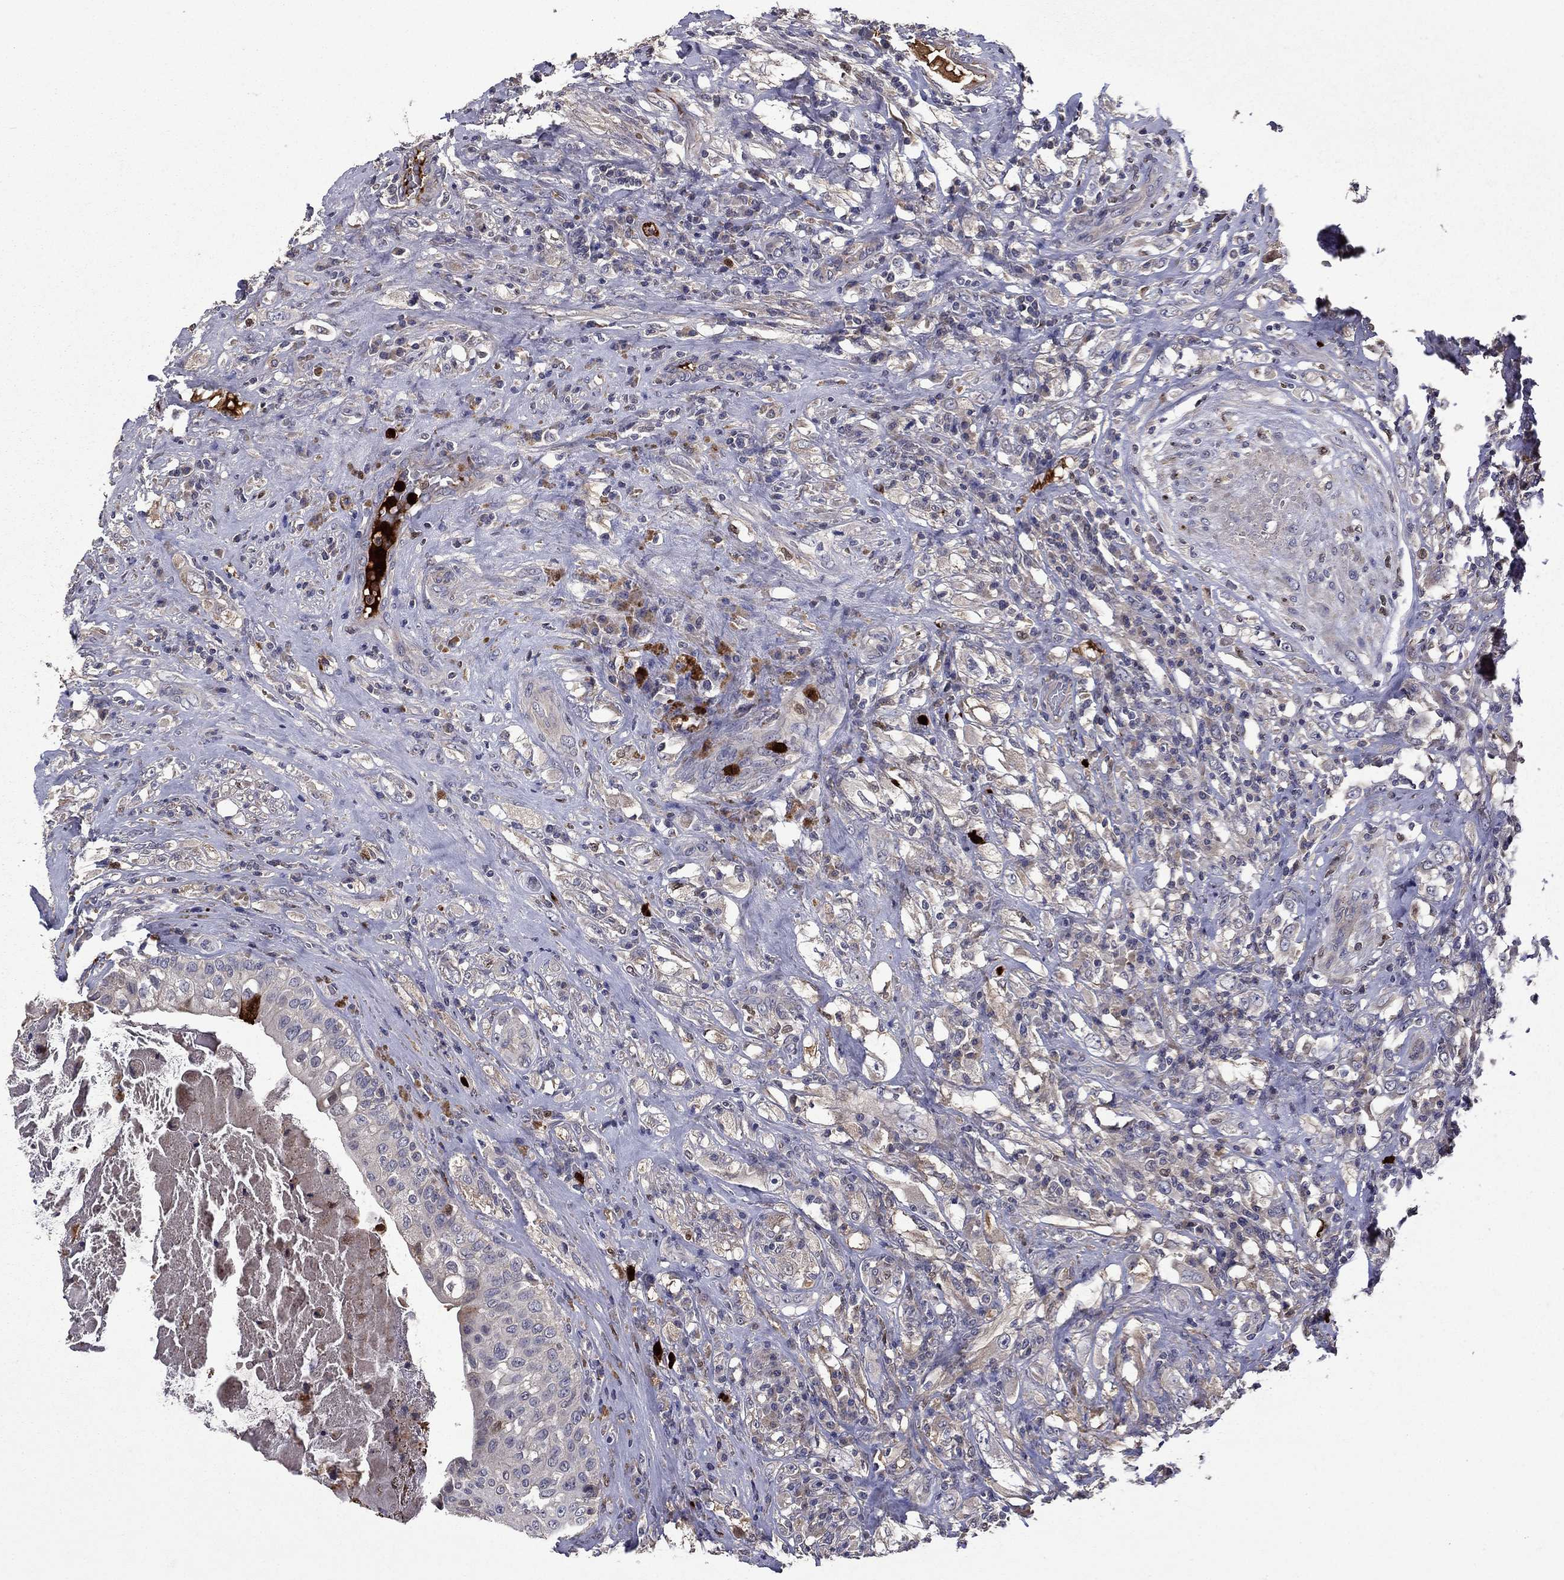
{"staining": {"intensity": "negative", "quantity": "none", "location": "none"}, "tissue": "testis cancer", "cell_type": "Tumor cells", "image_type": "cancer", "snomed": [{"axis": "morphology", "description": "Necrosis, NOS"}, {"axis": "morphology", "description": "Carcinoma, Embryonal, NOS"}, {"axis": "topography", "description": "Testis"}], "caption": "This is an immunohistochemistry (IHC) histopathology image of human testis cancer (embryonal carcinoma). There is no staining in tumor cells.", "gene": "SATB1", "patient": {"sex": "male", "age": 19}}